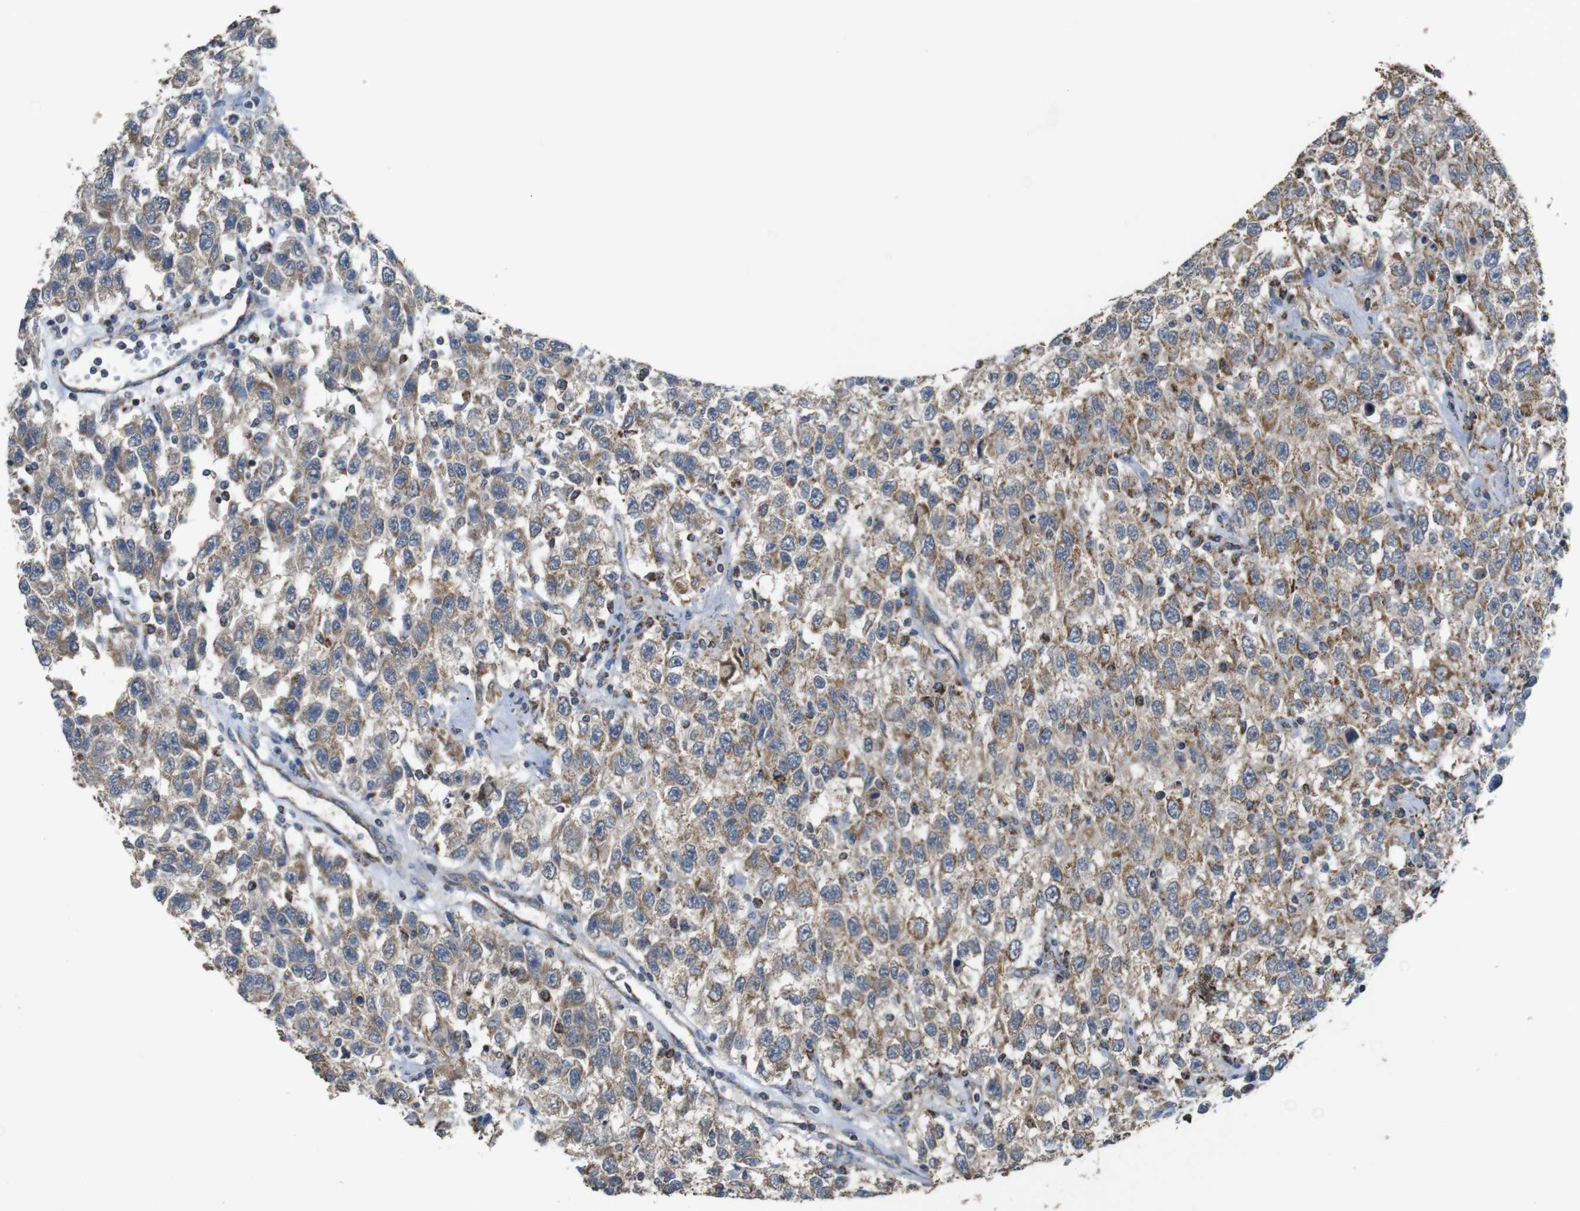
{"staining": {"intensity": "moderate", "quantity": ">75%", "location": "cytoplasmic/membranous"}, "tissue": "testis cancer", "cell_type": "Tumor cells", "image_type": "cancer", "snomed": [{"axis": "morphology", "description": "Seminoma, NOS"}, {"axis": "topography", "description": "Testis"}], "caption": "Immunohistochemical staining of human testis cancer (seminoma) displays moderate cytoplasmic/membranous protein expression in approximately >75% of tumor cells. The protein of interest is shown in brown color, while the nuclei are stained blue.", "gene": "CALHM2", "patient": {"sex": "male", "age": 41}}